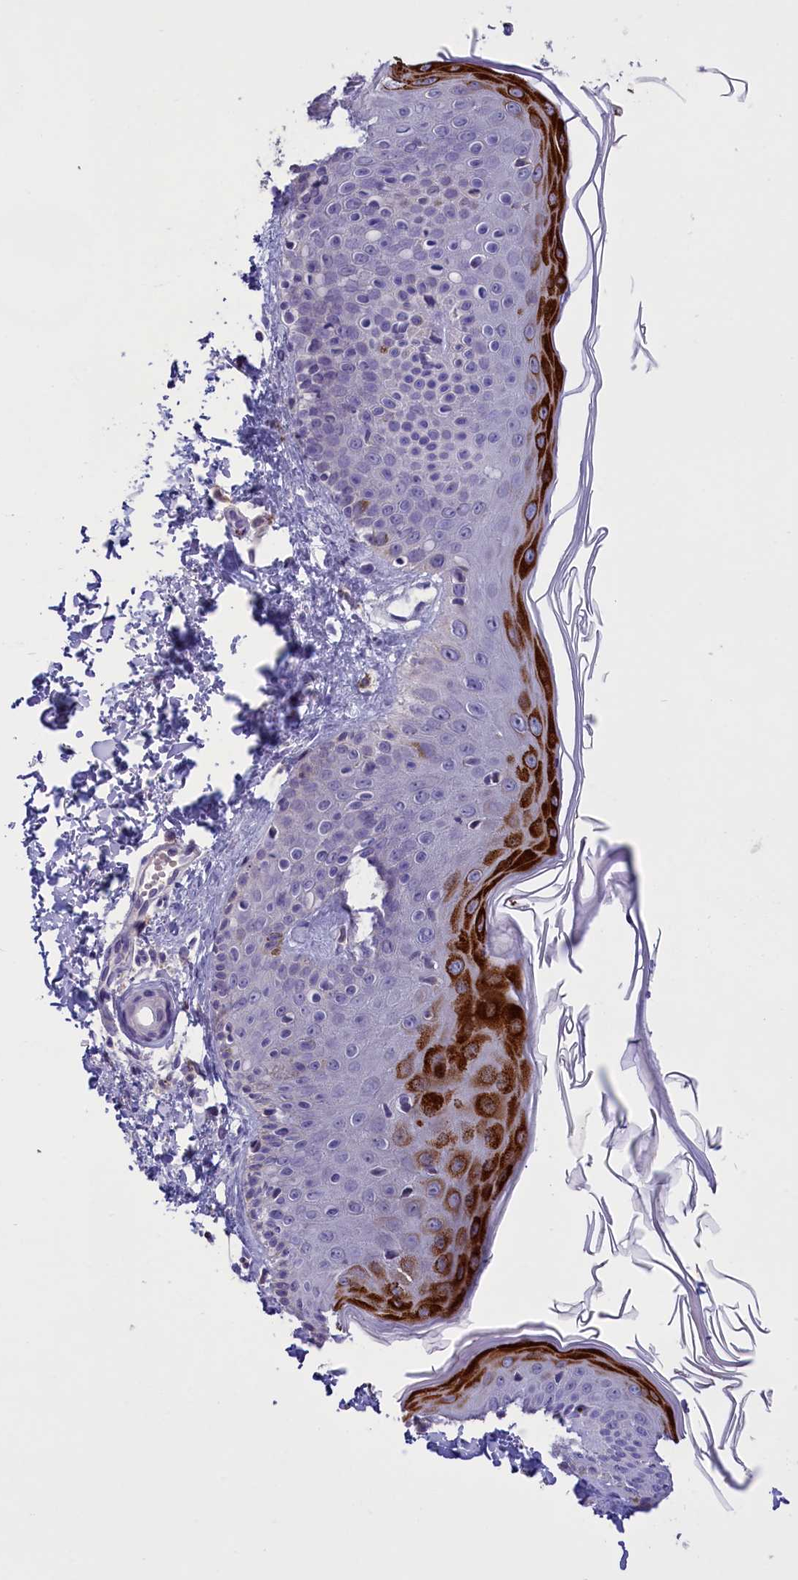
{"staining": {"intensity": "negative", "quantity": "none", "location": "none"}, "tissue": "skin", "cell_type": "Fibroblasts", "image_type": "normal", "snomed": [{"axis": "morphology", "description": "Normal tissue, NOS"}, {"axis": "topography", "description": "Skin"}], "caption": "IHC image of unremarkable skin: skin stained with DAB (3,3'-diaminobenzidine) displays no significant protein expression in fibroblasts.", "gene": "ENPP6", "patient": {"sex": "male", "age": 52}}